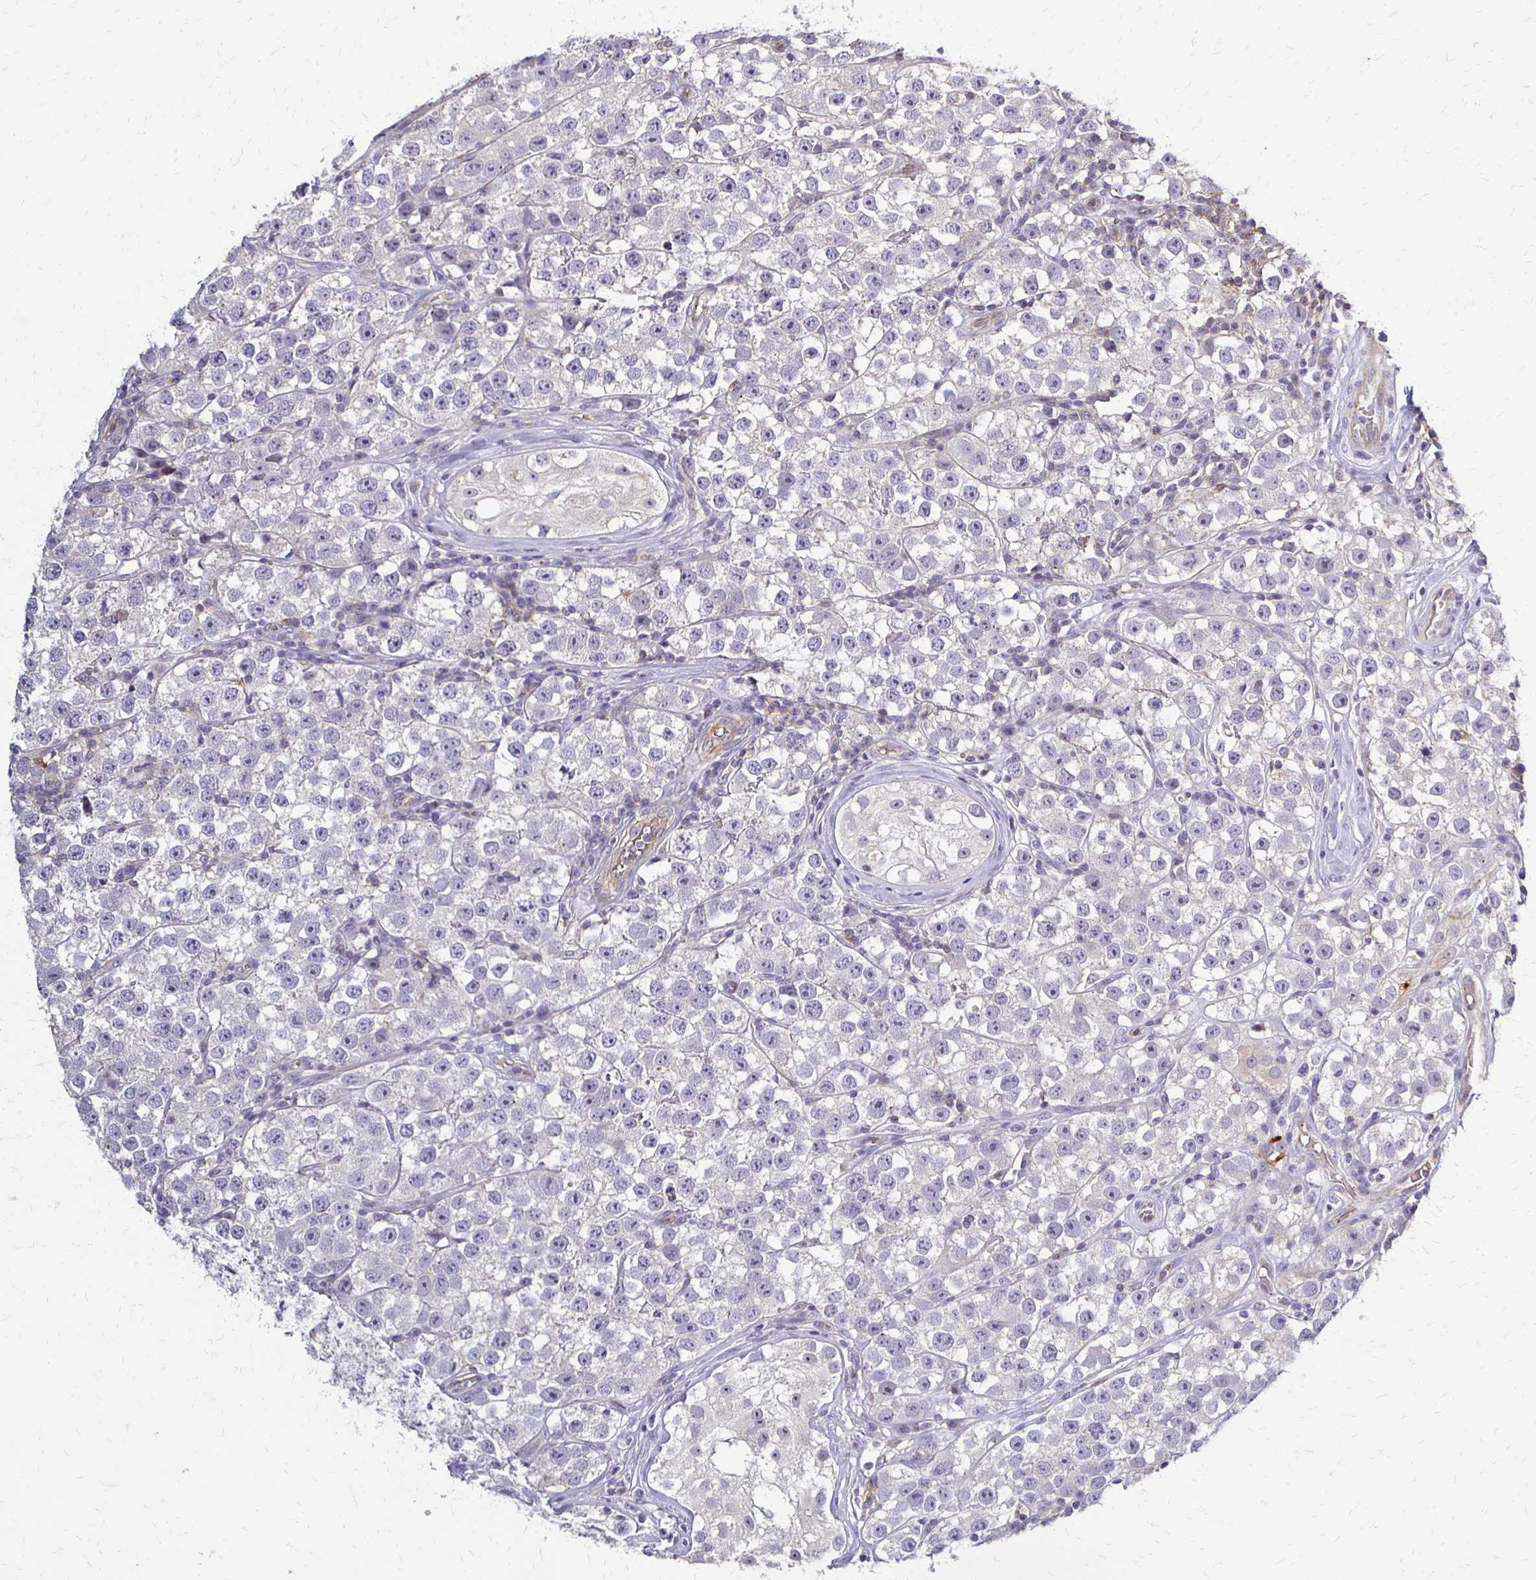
{"staining": {"intensity": "negative", "quantity": "none", "location": "none"}, "tissue": "testis cancer", "cell_type": "Tumor cells", "image_type": "cancer", "snomed": [{"axis": "morphology", "description": "Seminoma, NOS"}, {"axis": "topography", "description": "Testis"}], "caption": "Testis cancer stained for a protein using immunohistochemistry (IHC) displays no expression tumor cells.", "gene": "SLC9A9", "patient": {"sex": "male", "age": 34}}